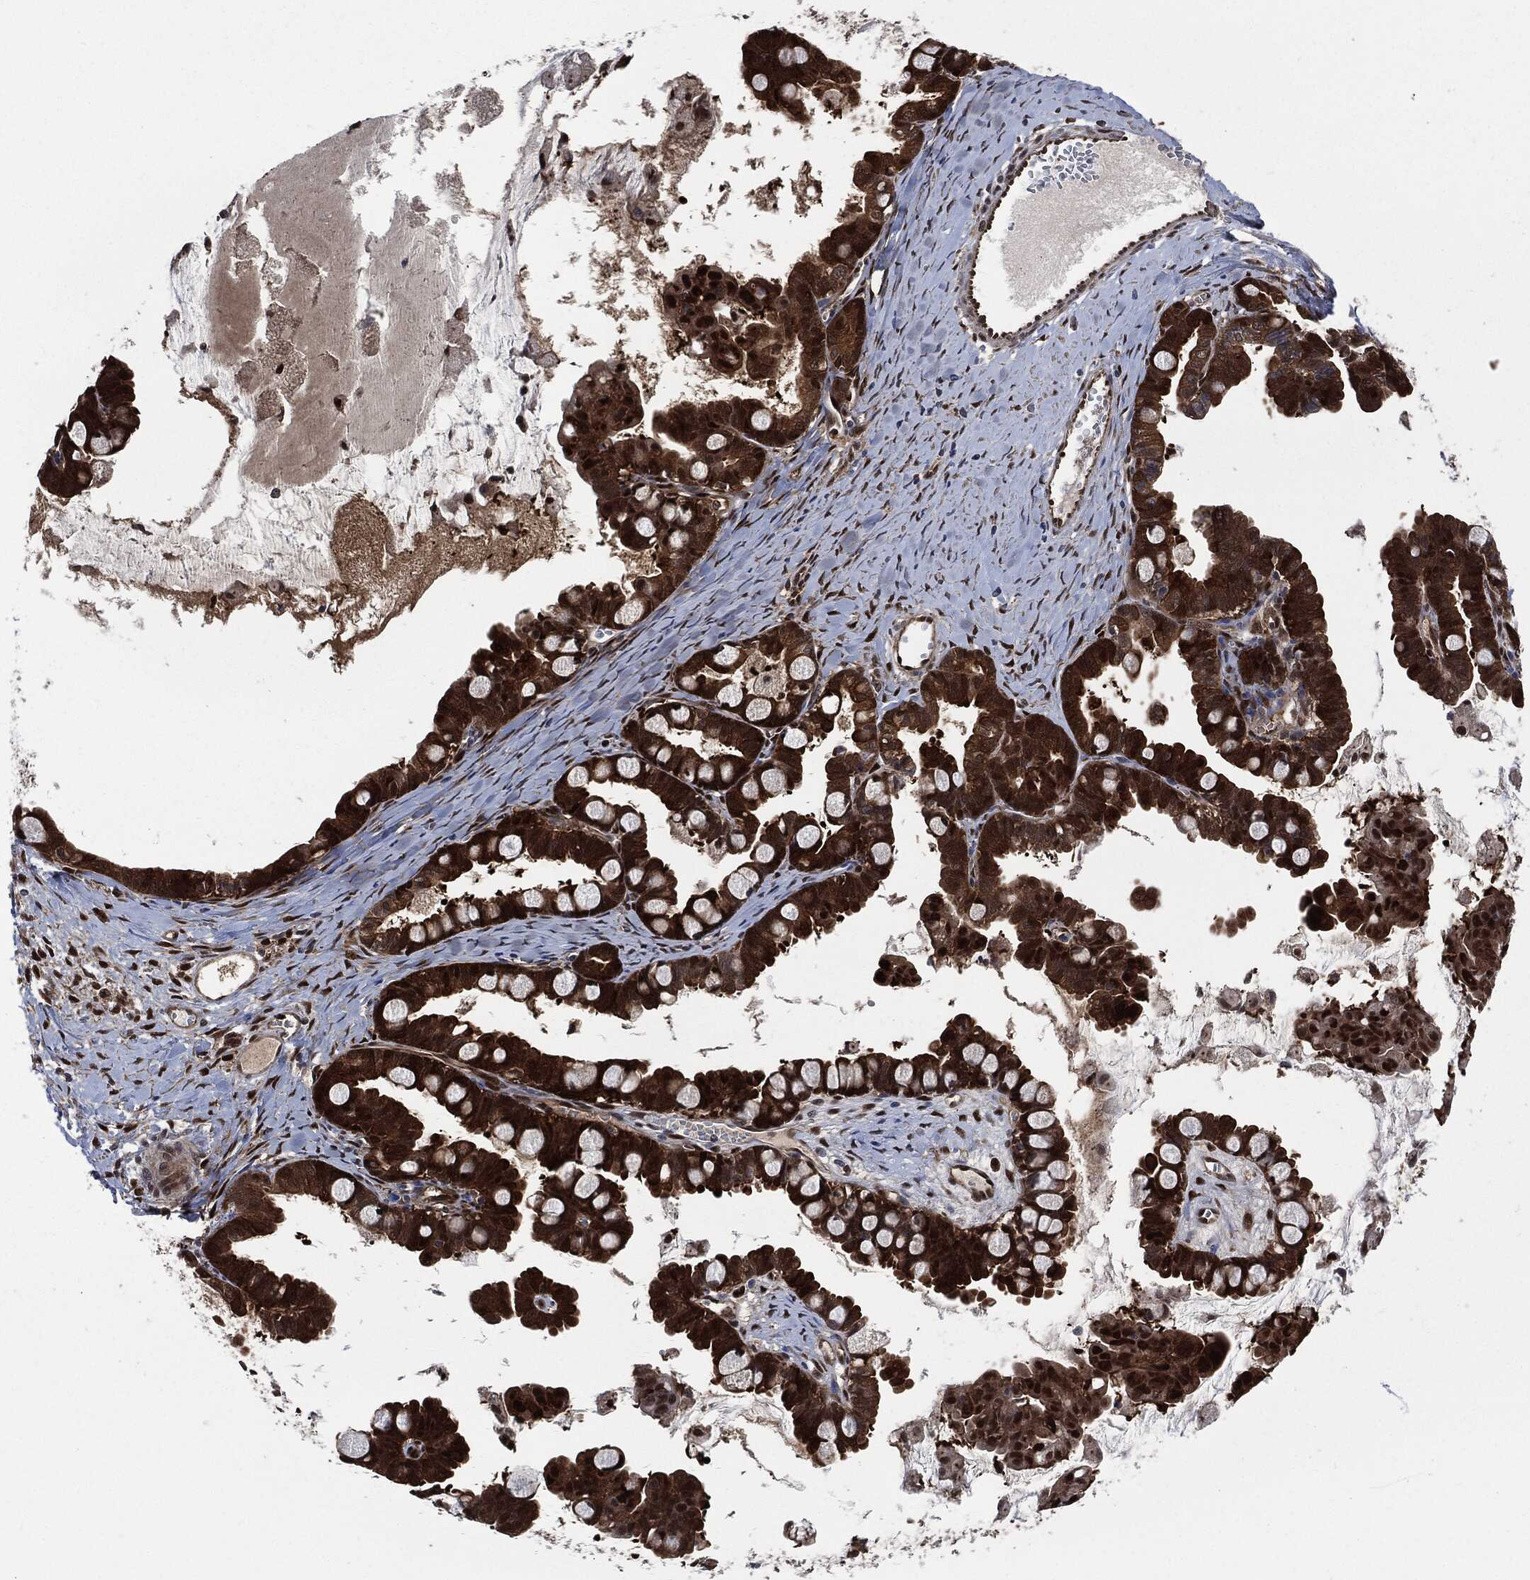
{"staining": {"intensity": "strong", "quantity": ">75%", "location": "cytoplasmic/membranous,nuclear"}, "tissue": "ovarian cancer", "cell_type": "Tumor cells", "image_type": "cancer", "snomed": [{"axis": "morphology", "description": "Cystadenocarcinoma, mucinous, NOS"}, {"axis": "topography", "description": "Ovary"}], "caption": "Immunohistochemical staining of mucinous cystadenocarcinoma (ovarian) shows strong cytoplasmic/membranous and nuclear protein positivity in approximately >75% of tumor cells.", "gene": "DCTN1", "patient": {"sex": "female", "age": 63}}